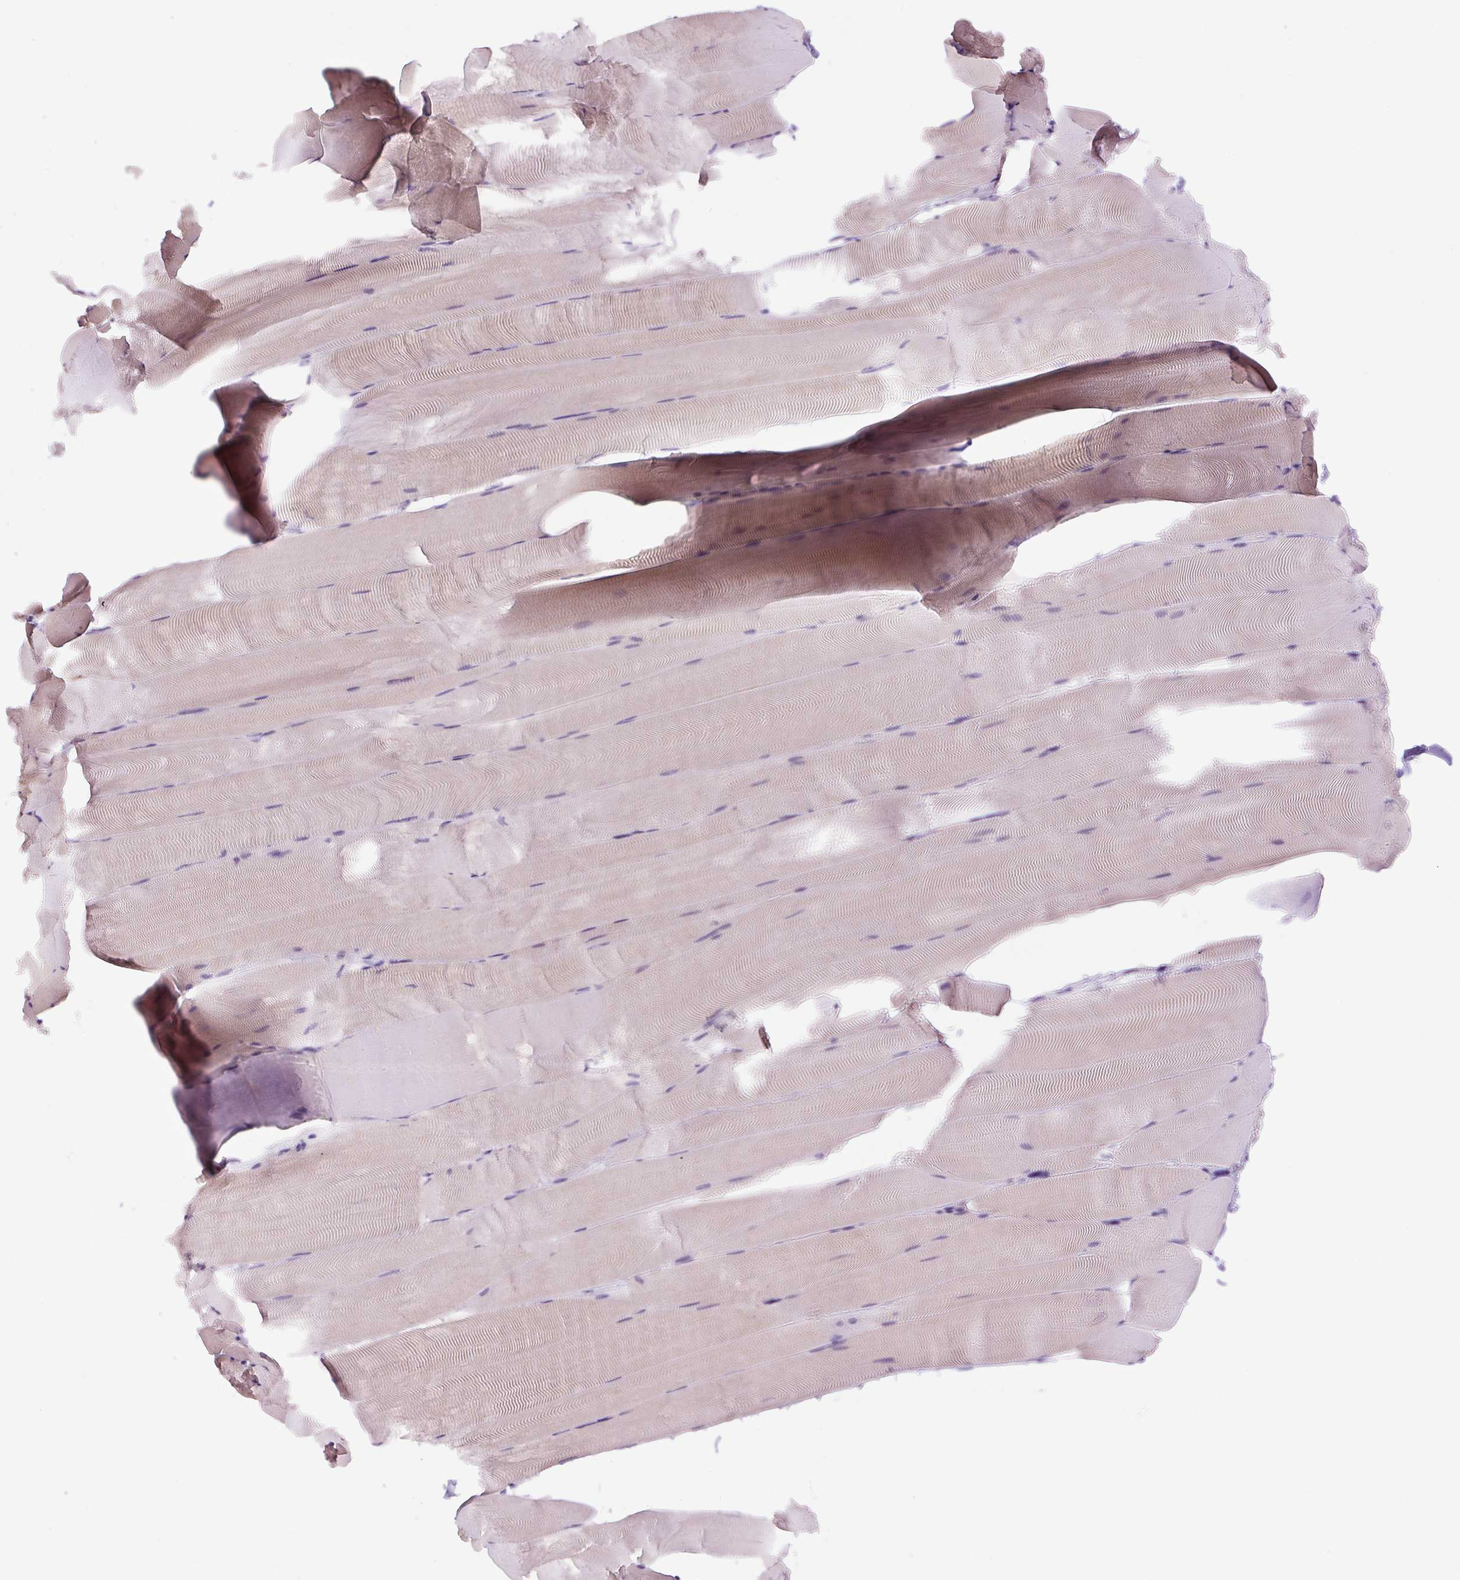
{"staining": {"intensity": "weak", "quantity": "25%-75%", "location": "cytoplasmic/membranous"}, "tissue": "skeletal muscle", "cell_type": "Myocytes", "image_type": "normal", "snomed": [{"axis": "morphology", "description": "Normal tissue, NOS"}, {"axis": "topography", "description": "Skeletal muscle"}], "caption": "The image exhibits immunohistochemical staining of unremarkable skeletal muscle. There is weak cytoplasmic/membranous positivity is seen in about 25%-75% of myocytes.", "gene": "RYBP", "patient": {"sex": "female", "age": 64}}